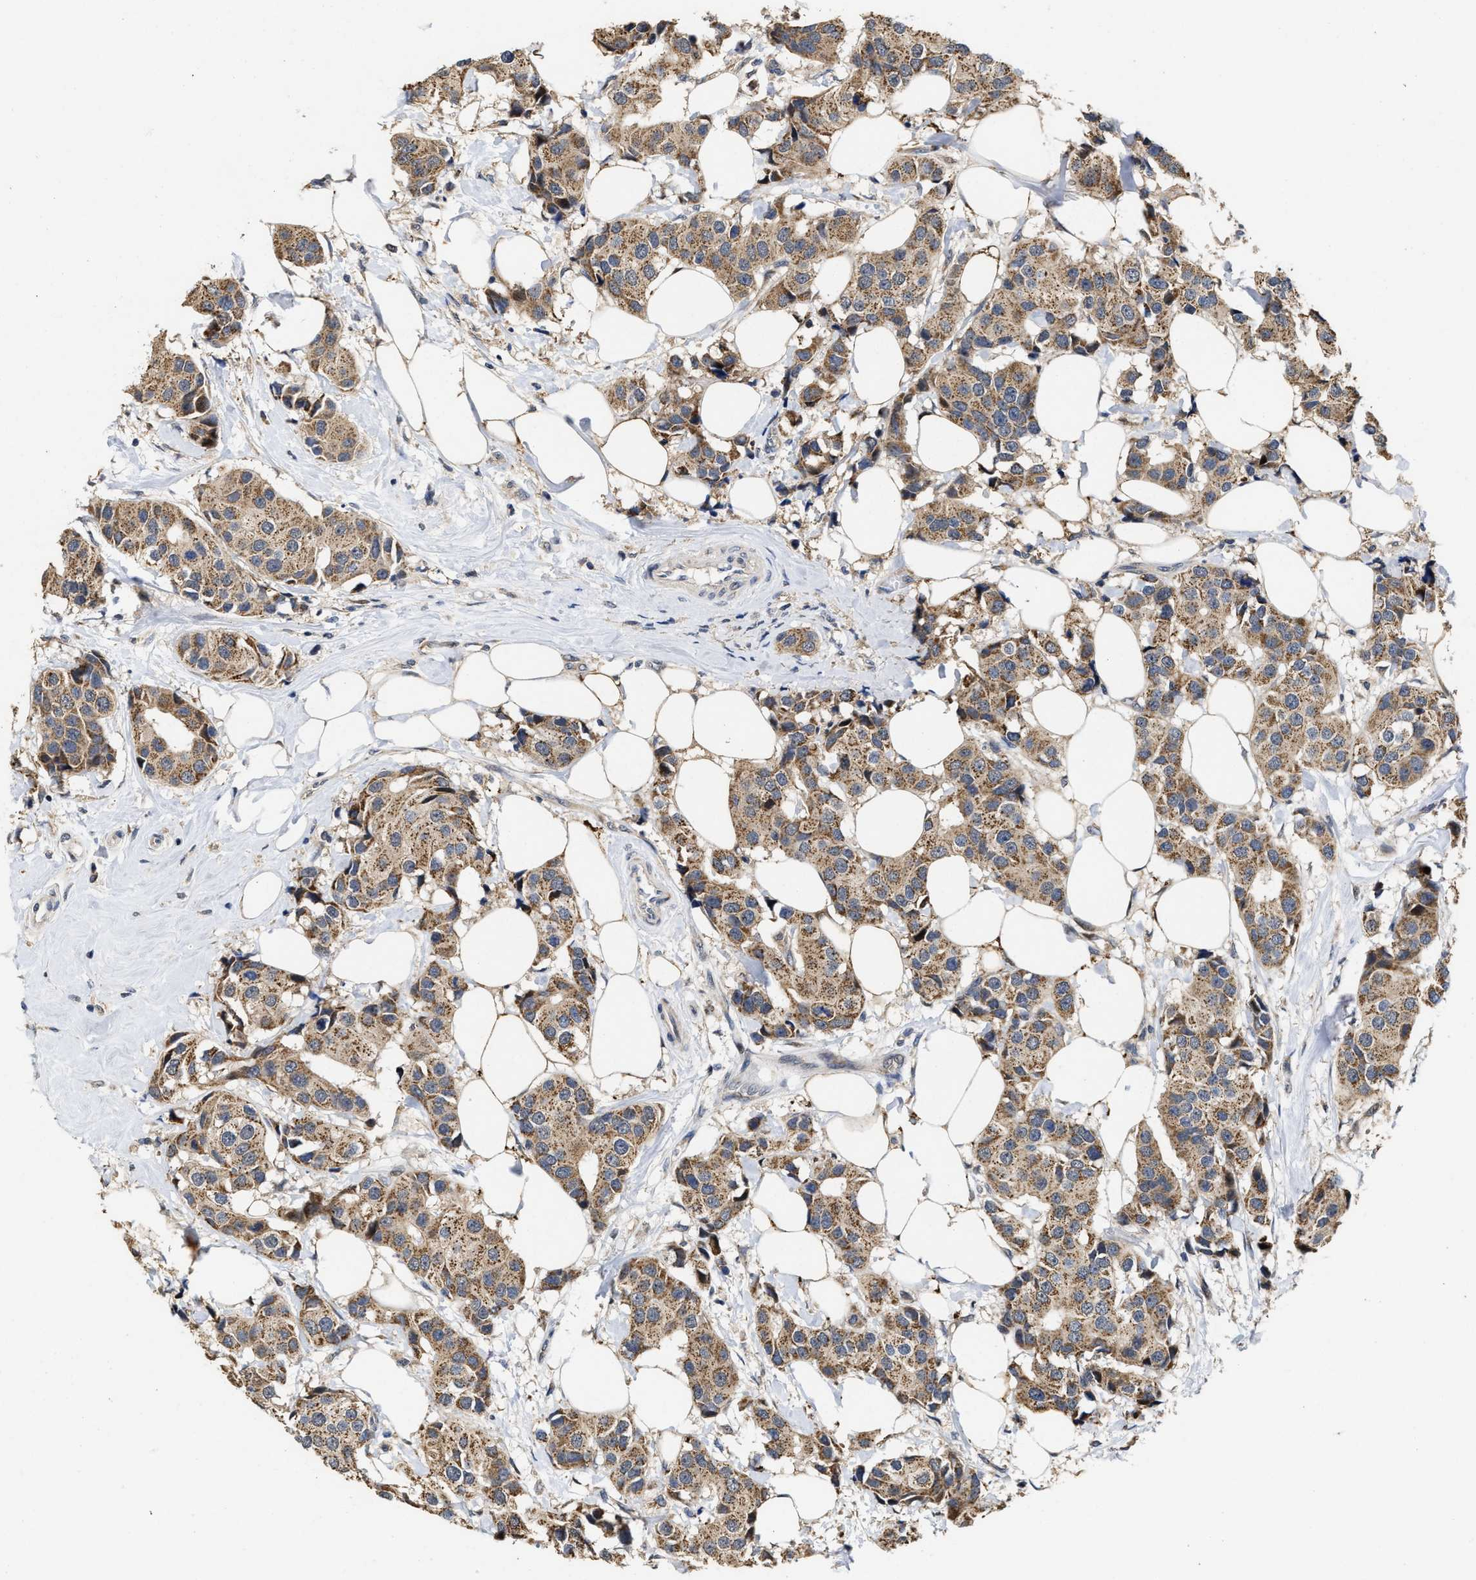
{"staining": {"intensity": "moderate", "quantity": ">75%", "location": "cytoplasmic/membranous"}, "tissue": "breast cancer", "cell_type": "Tumor cells", "image_type": "cancer", "snomed": [{"axis": "morphology", "description": "Normal tissue, NOS"}, {"axis": "morphology", "description": "Duct carcinoma"}, {"axis": "topography", "description": "Breast"}], "caption": "IHC histopathology image of human breast infiltrating ductal carcinoma stained for a protein (brown), which demonstrates medium levels of moderate cytoplasmic/membranous staining in about >75% of tumor cells.", "gene": "SCYL2", "patient": {"sex": "female", "age": 39}}